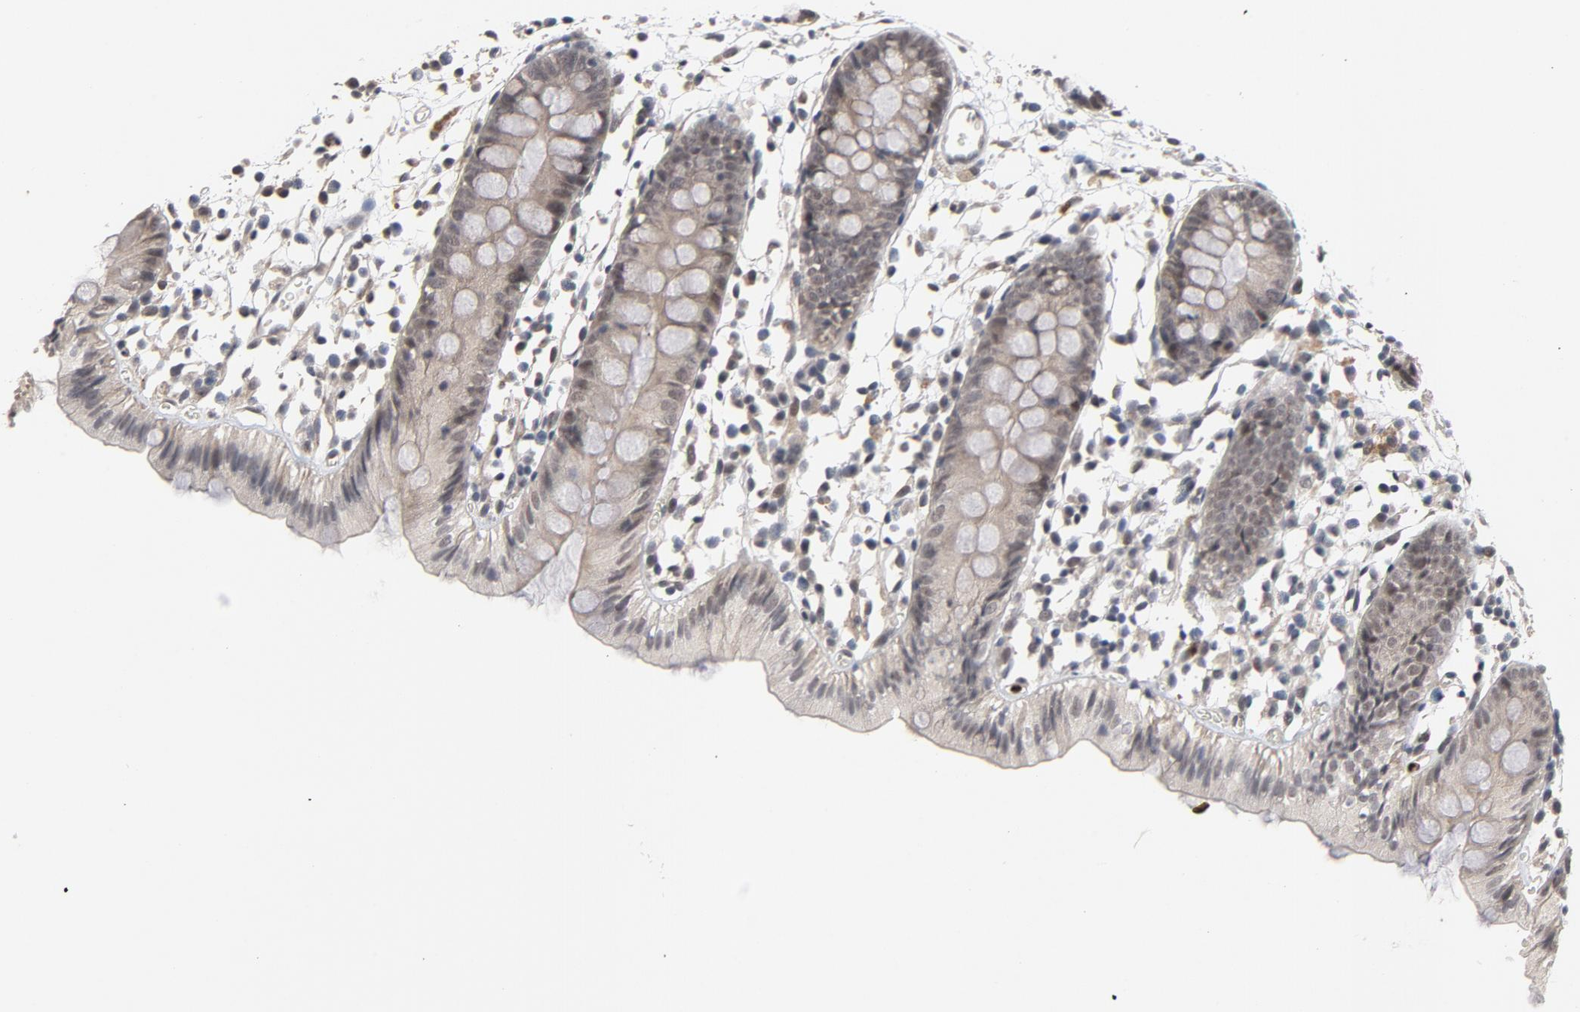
{"staining": {"intensity": "weak", "quantity": ">75%", "location": "cytoplasmic/membranous"}, "tissue": "colon", "cell_type": "Endothelial cells", "image_type": "normal", "snomed": [{"axis": "morphology", "description": "Normal tissue, NOS"}, {"axis": "topography", "description": "Colon"}], "caption": "Endothelial cells exhibit low levels of weak cytoplasmic/membranous staining in approximately >75% of cells in unremarkable human colon. (DAB = brown stain, brightfield microscopy at high magnification).", "gene": "RTL5", "patient": {"sex": "male", "age": 14}}